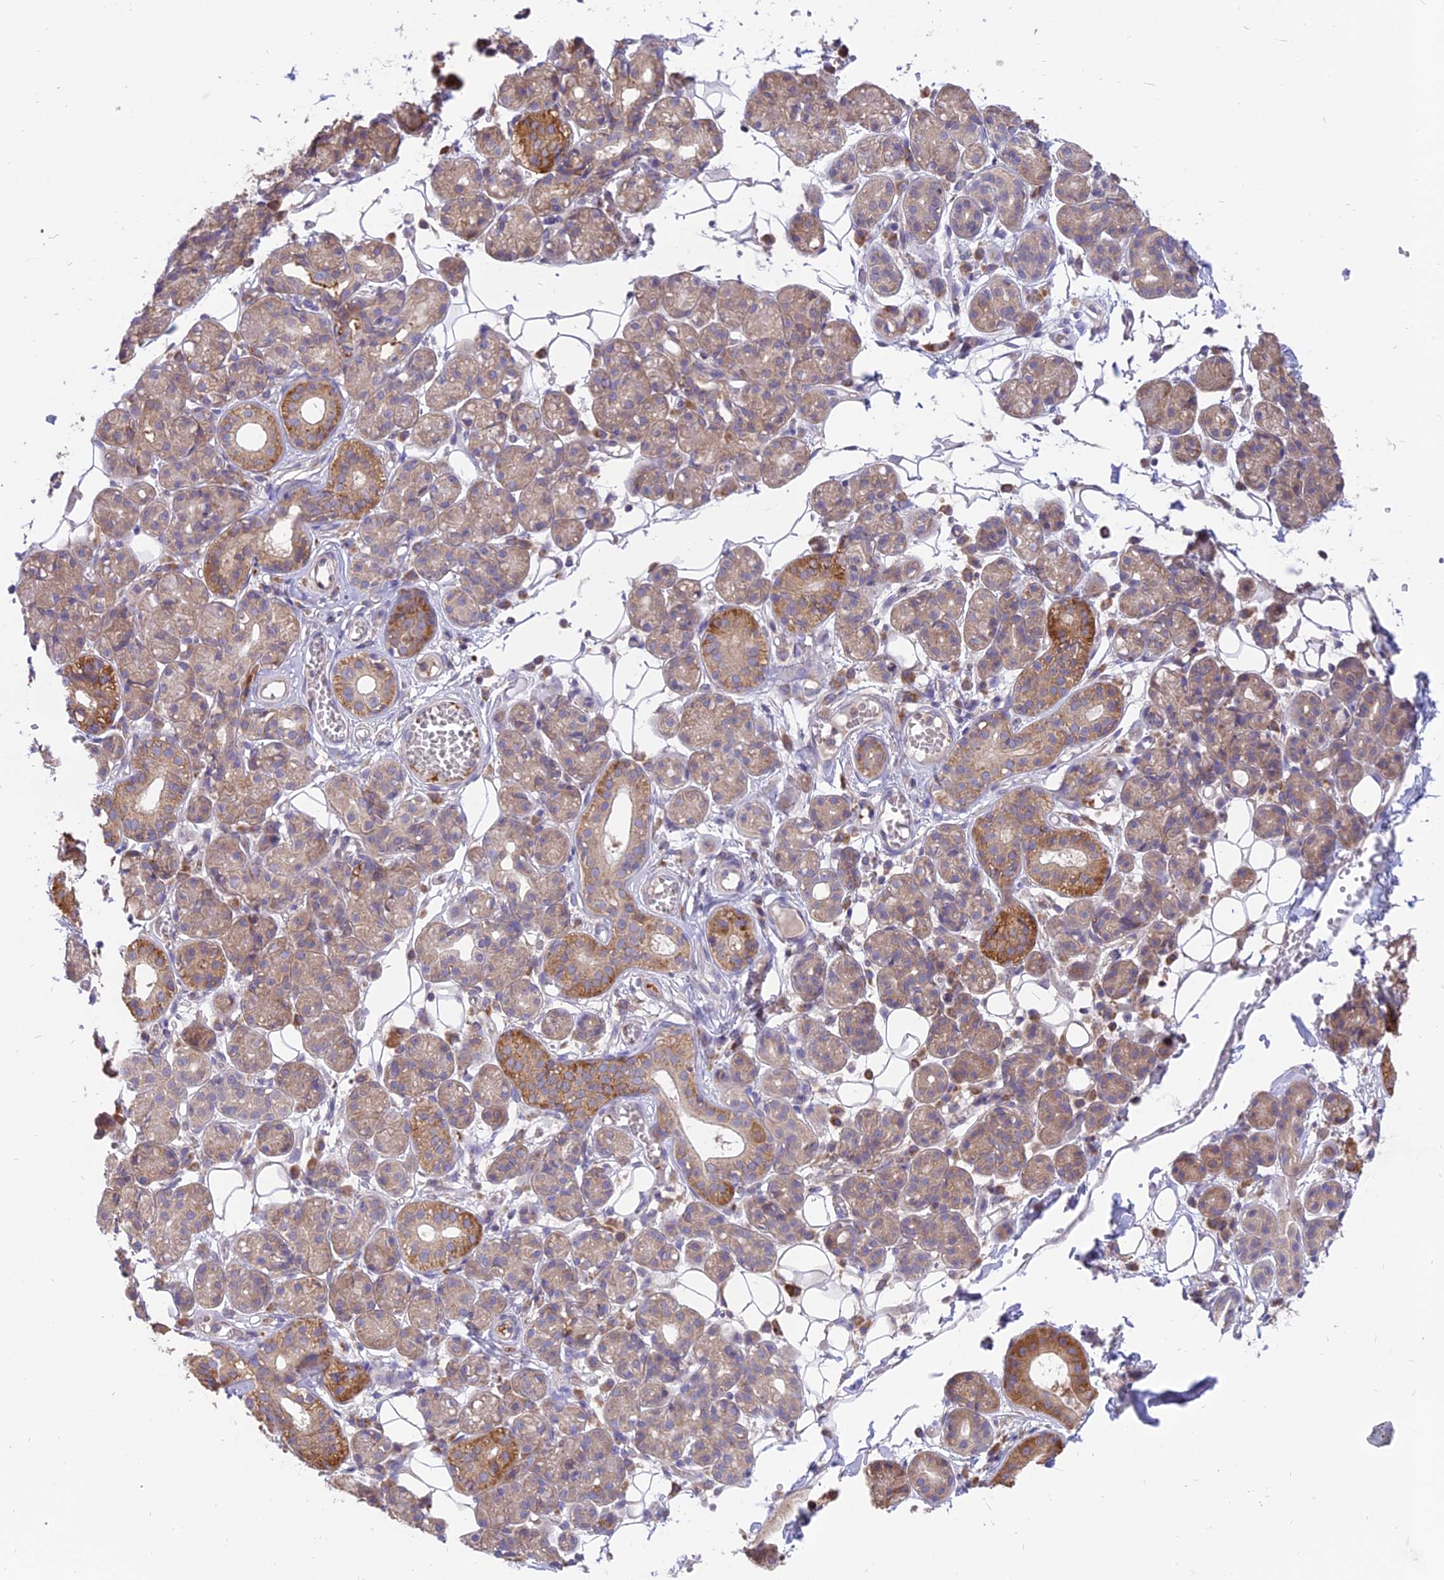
{"staining": {"intensity": "moderate", "quantity": "25%-75%", "location": "cytoplasmic/membranous"}, "tissue": "salivary gland", "cell_type": "Glandular cells", "image_type": "normal", "snomed": [{"axis": "morphology", "description": "Normal tissue, NOS"}, {"axis": "topography", "description": "Salivary gland"}], "caption": "IHC image of unremarkable salivary gland: human salivary gland stained using immunohistochemistry shows medium levels of moderate protein expression localized specifically in the cytoplasmic/membranous of glandular cells, appearing as a cytoplasmic/membranous brown color.", "gene": "IL21R", "patient": {"sex": "male", "age": 63}}